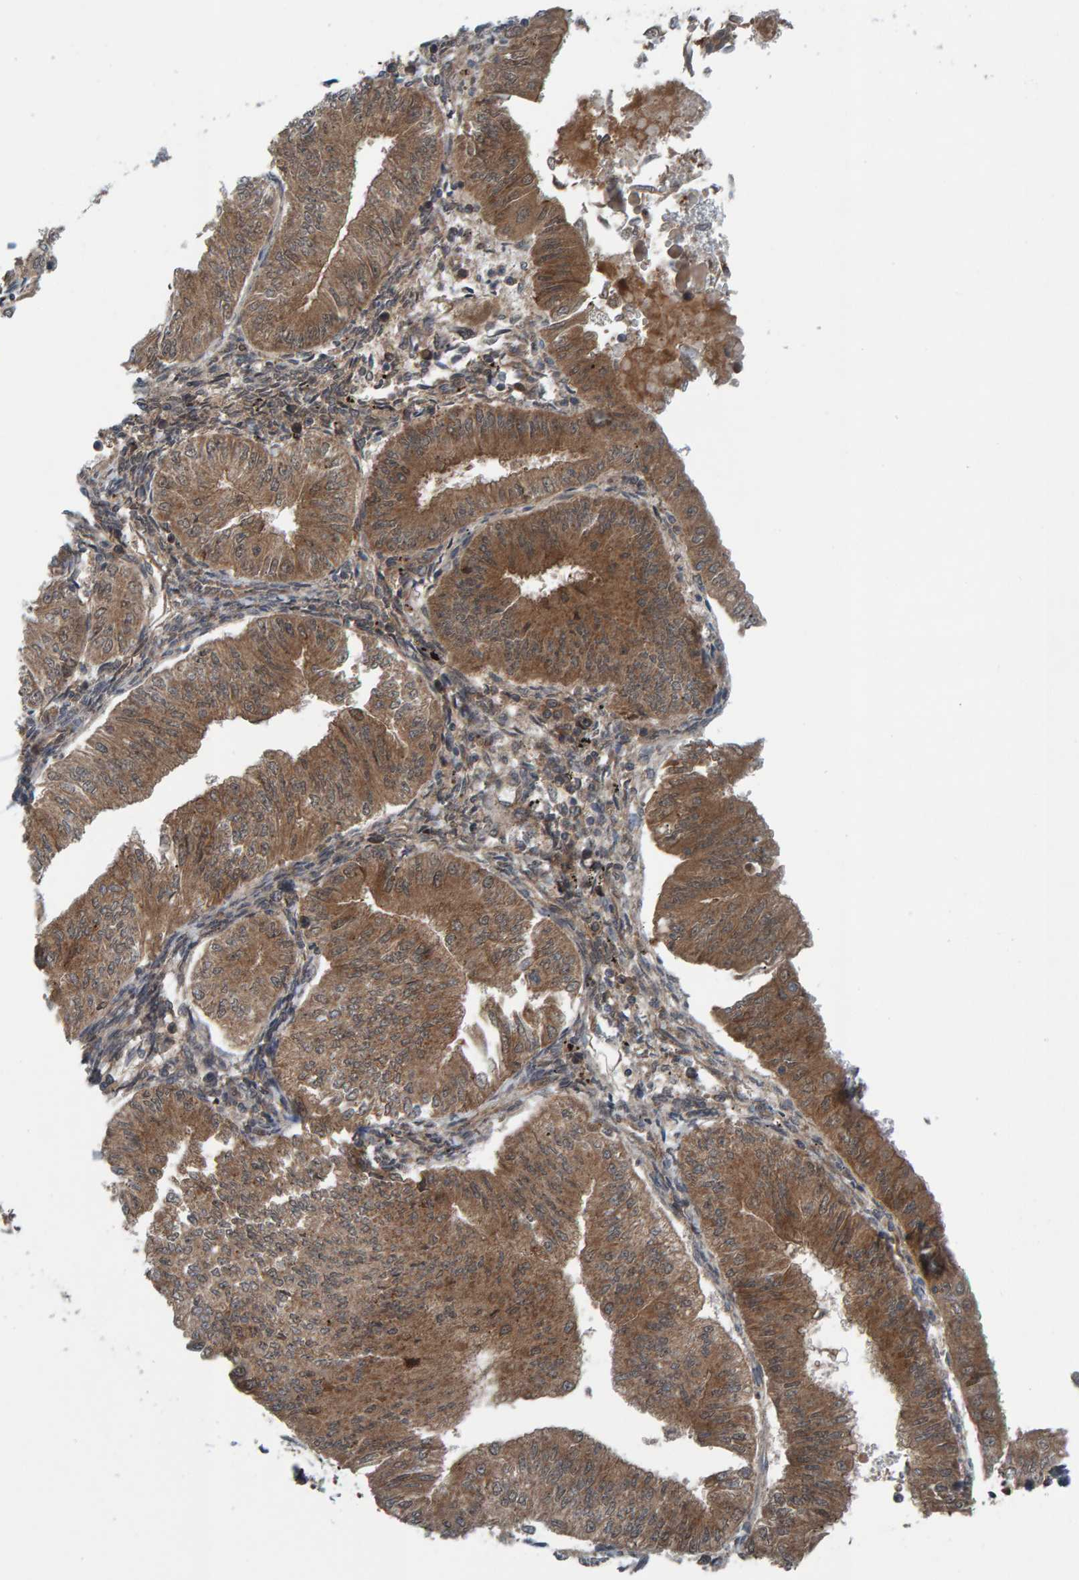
{"staining": {"intensity": "moderate", "quantity": ">75%", "location": "cytoplasmic/membranous"}, "tissue": "endometrial cancer", "cell_type": "Tumor cells", "image_type": "cancer", "snomed": [{"axis": "morphology", "description": "Normal tissue, NOS"}, {"axis": "morphology", "description": "Adenocarcinoma, NOS"}, {"axis": "topography", "description": "Endometrium"}], "caption": "This is a histology image of immunohistochemistry (IHC) staining of endometrial adenocarcinoma, which shows moderate positivity in the cytoplasmic/membranous of tumor cells.", "gene": "CUEDC1", "patient": {"sex": "female", "age": 53}}